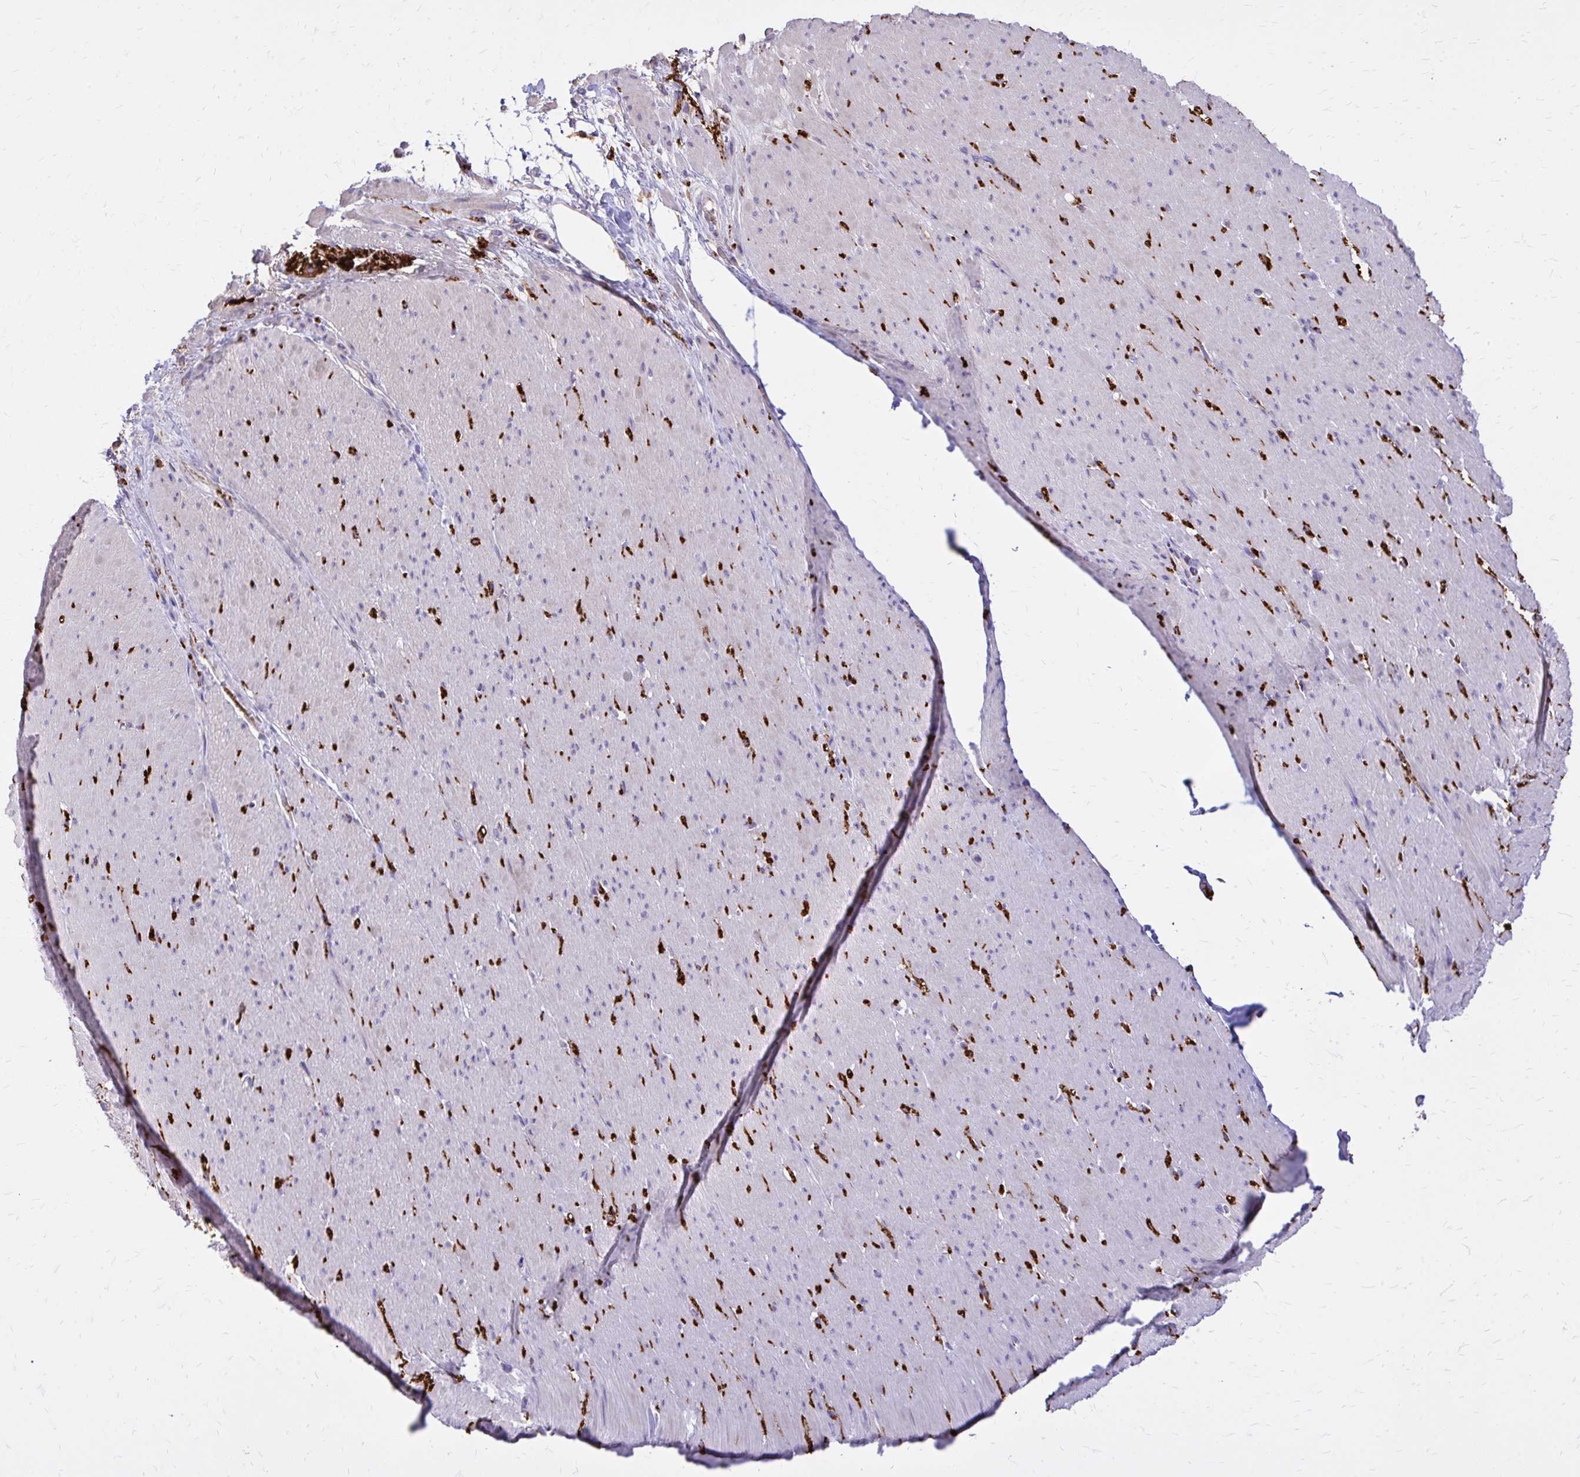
{"staining": {"intensity": "negative", "quantity": "none", "location": "none"}, "tissue": "smooth muscle", "cell_type": "Smooth muscle cells", "image_type": "normal", "snomed": [{"axis": "morphology", "description": "Normal tissue, NOS"}, {"axis": "topography", "description": "Smooth muscle"}, {"axis": "topography", "description": "Rectum"}], "caption": "Micrograph shows no protein positivity in smooth muscle cells of normal smooth muscle.", "gene": "EPB41L1", "patient": {"sex": "male", "age": 53}}